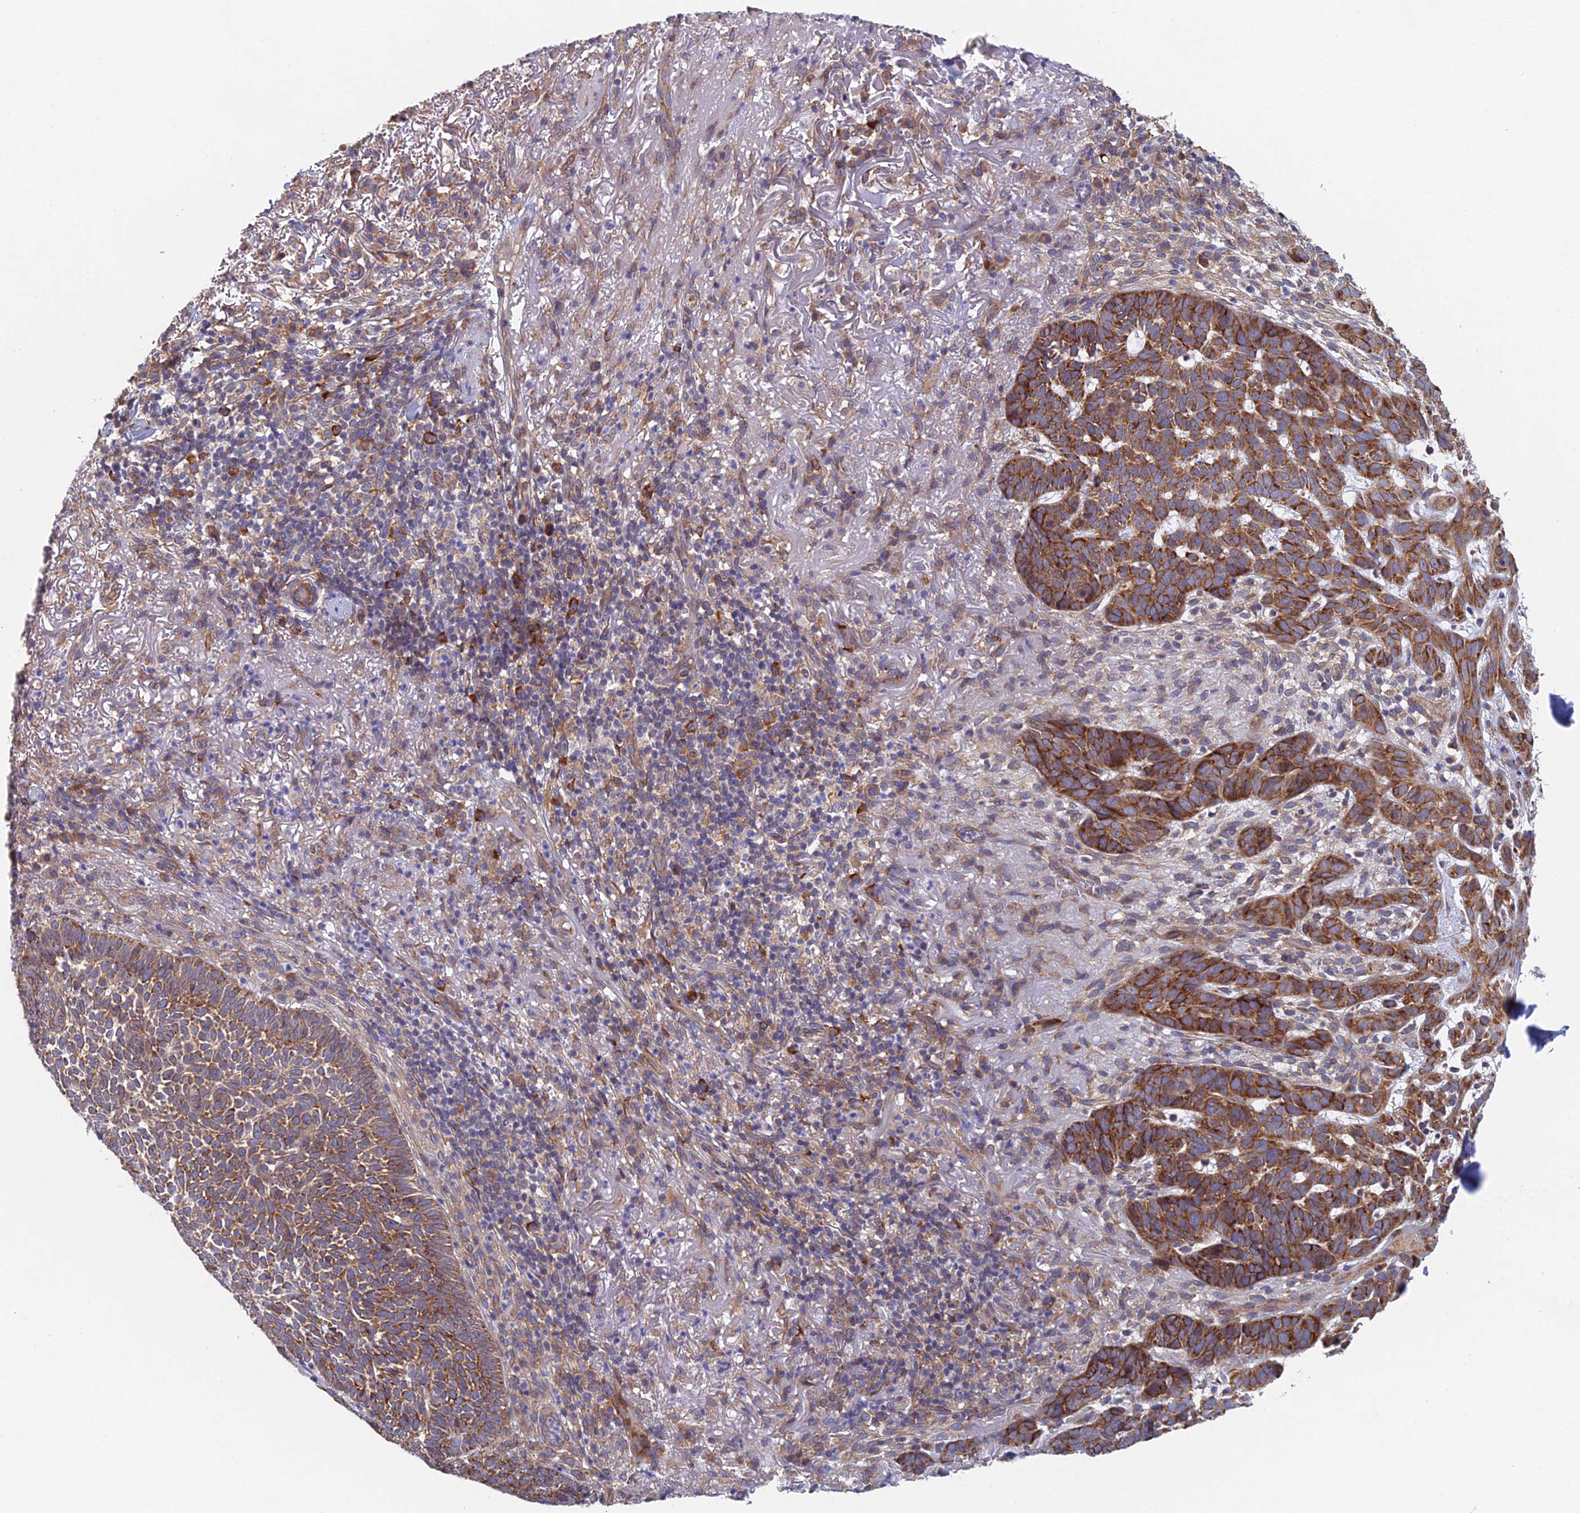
{"staining": {"intensity": "strong", "quantity": ">75%", "location": "cytoplasmic/membranous"}, "tissue": "skin cancer", "cell_type": "Tumor cells", "image_type": "cancer", "snomed": [{"axis": "morphology", "description": "Basal cell carcinoma"}, {"axis": "topography", "description": "Skin"}], "caption": "High-power microscopy captured an IHC histopathology image of skin basal cell carcinoma, revealing strong cytoplasmic/membranous expression in approximately >75% of tumor cells. (DAB (3,3'-diaminobenzidine) IHC with brightfield microscopy, high magnification).", "gene": "ELOF1", "patient": {"sex": "female", "age": 78}}